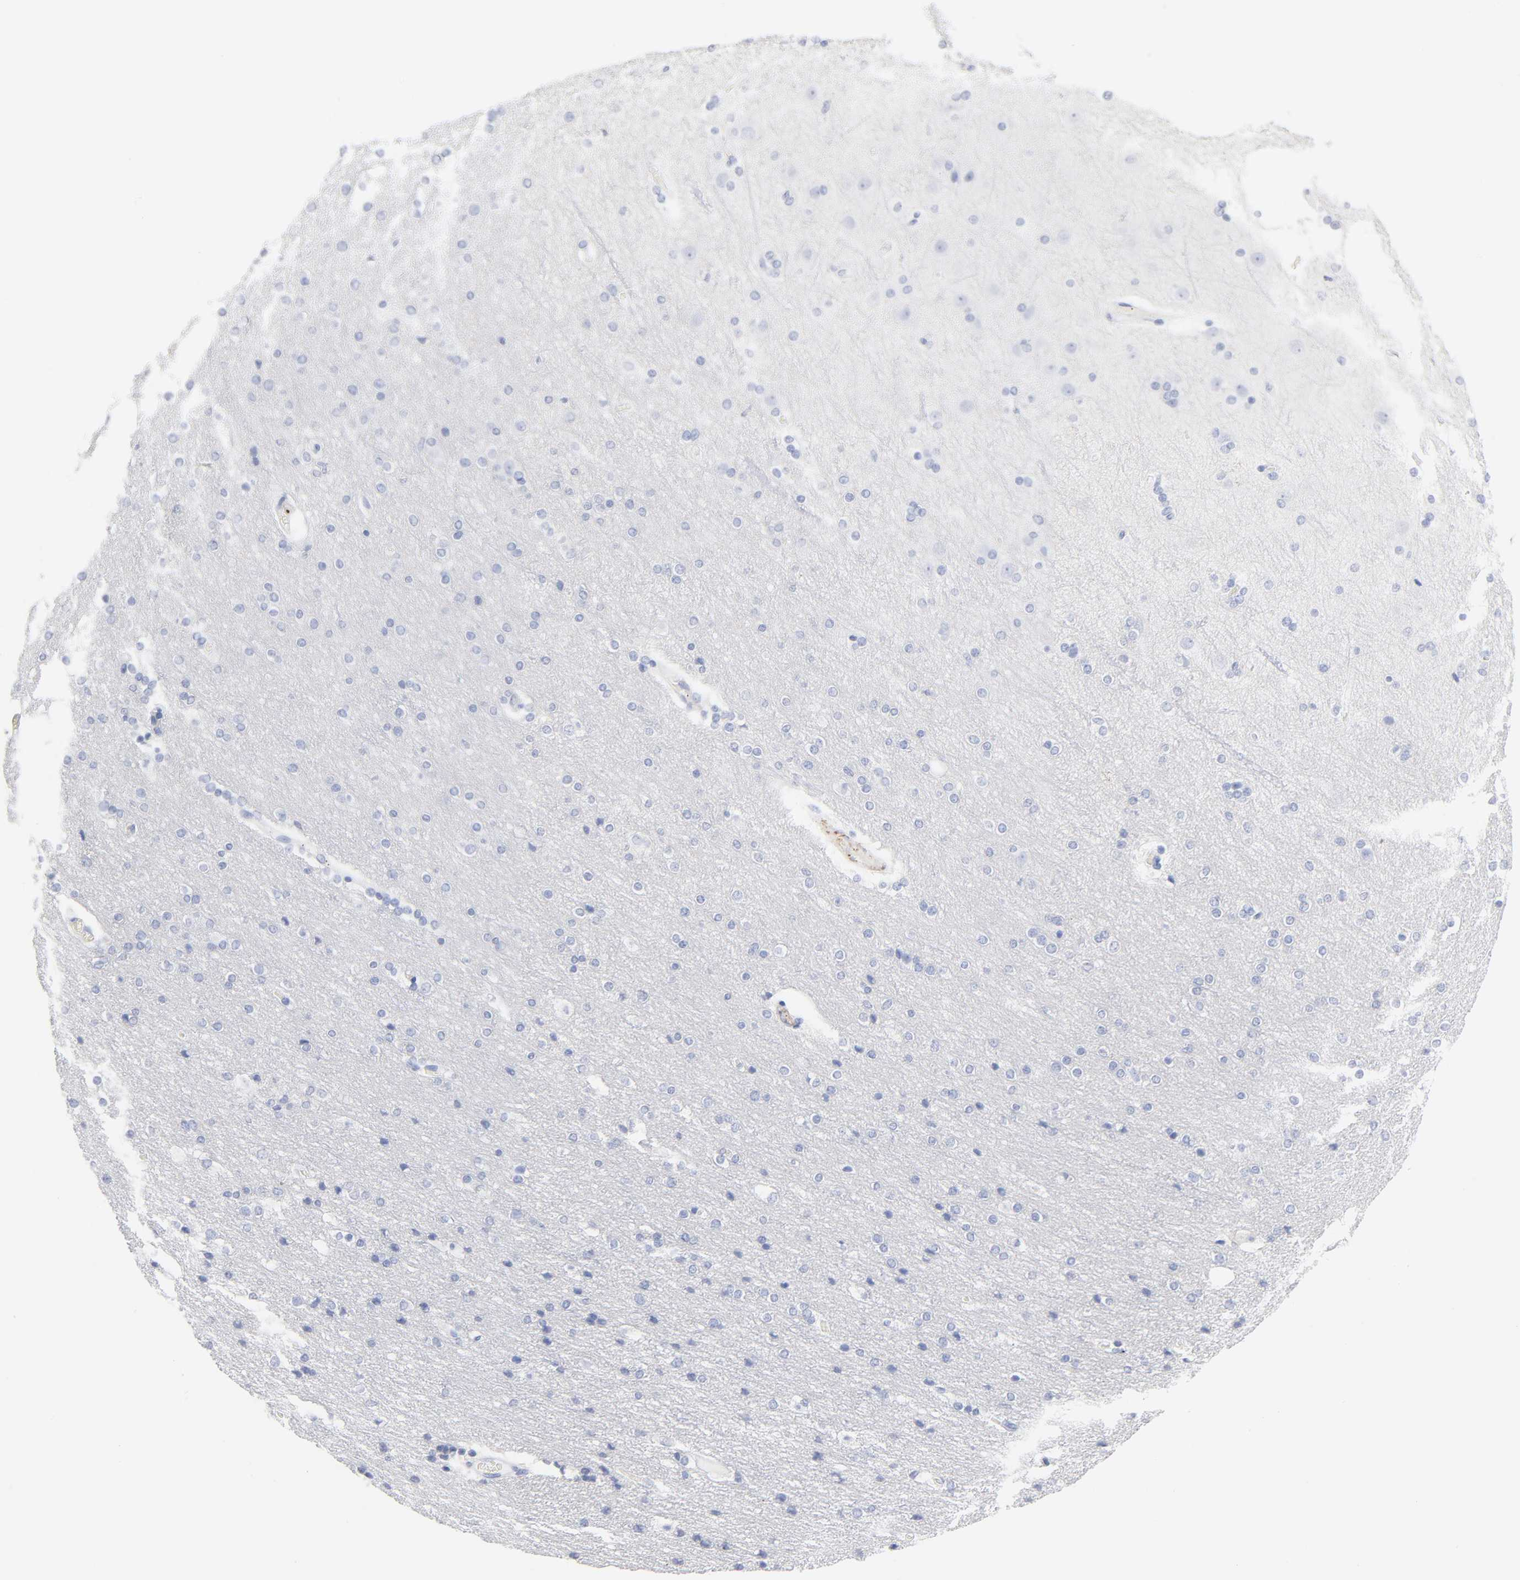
{"staining": {"intensity": "moderate", "quantity": "25%-75%", "location": "cytoplasmic/membranous"}, "tissue": "cerebral cortex", "cell_type": "Endothelial cells", "image_type": "normal", "snomed": [{"axis": "morphology", "description": "Normal tissue, NOS"}, {"axis": "topography", "description": "Cerebral cortex"}], "caption": "A histopathology image showing moderate cytoplasmic/membranous expression in approximately 25%-75% of endothelial cells in benign cerebral cortex, as visualized by brown immunohistochemical staining.", "gene": "AGTR1", "patient": {"sex": "female", "age": 54}}